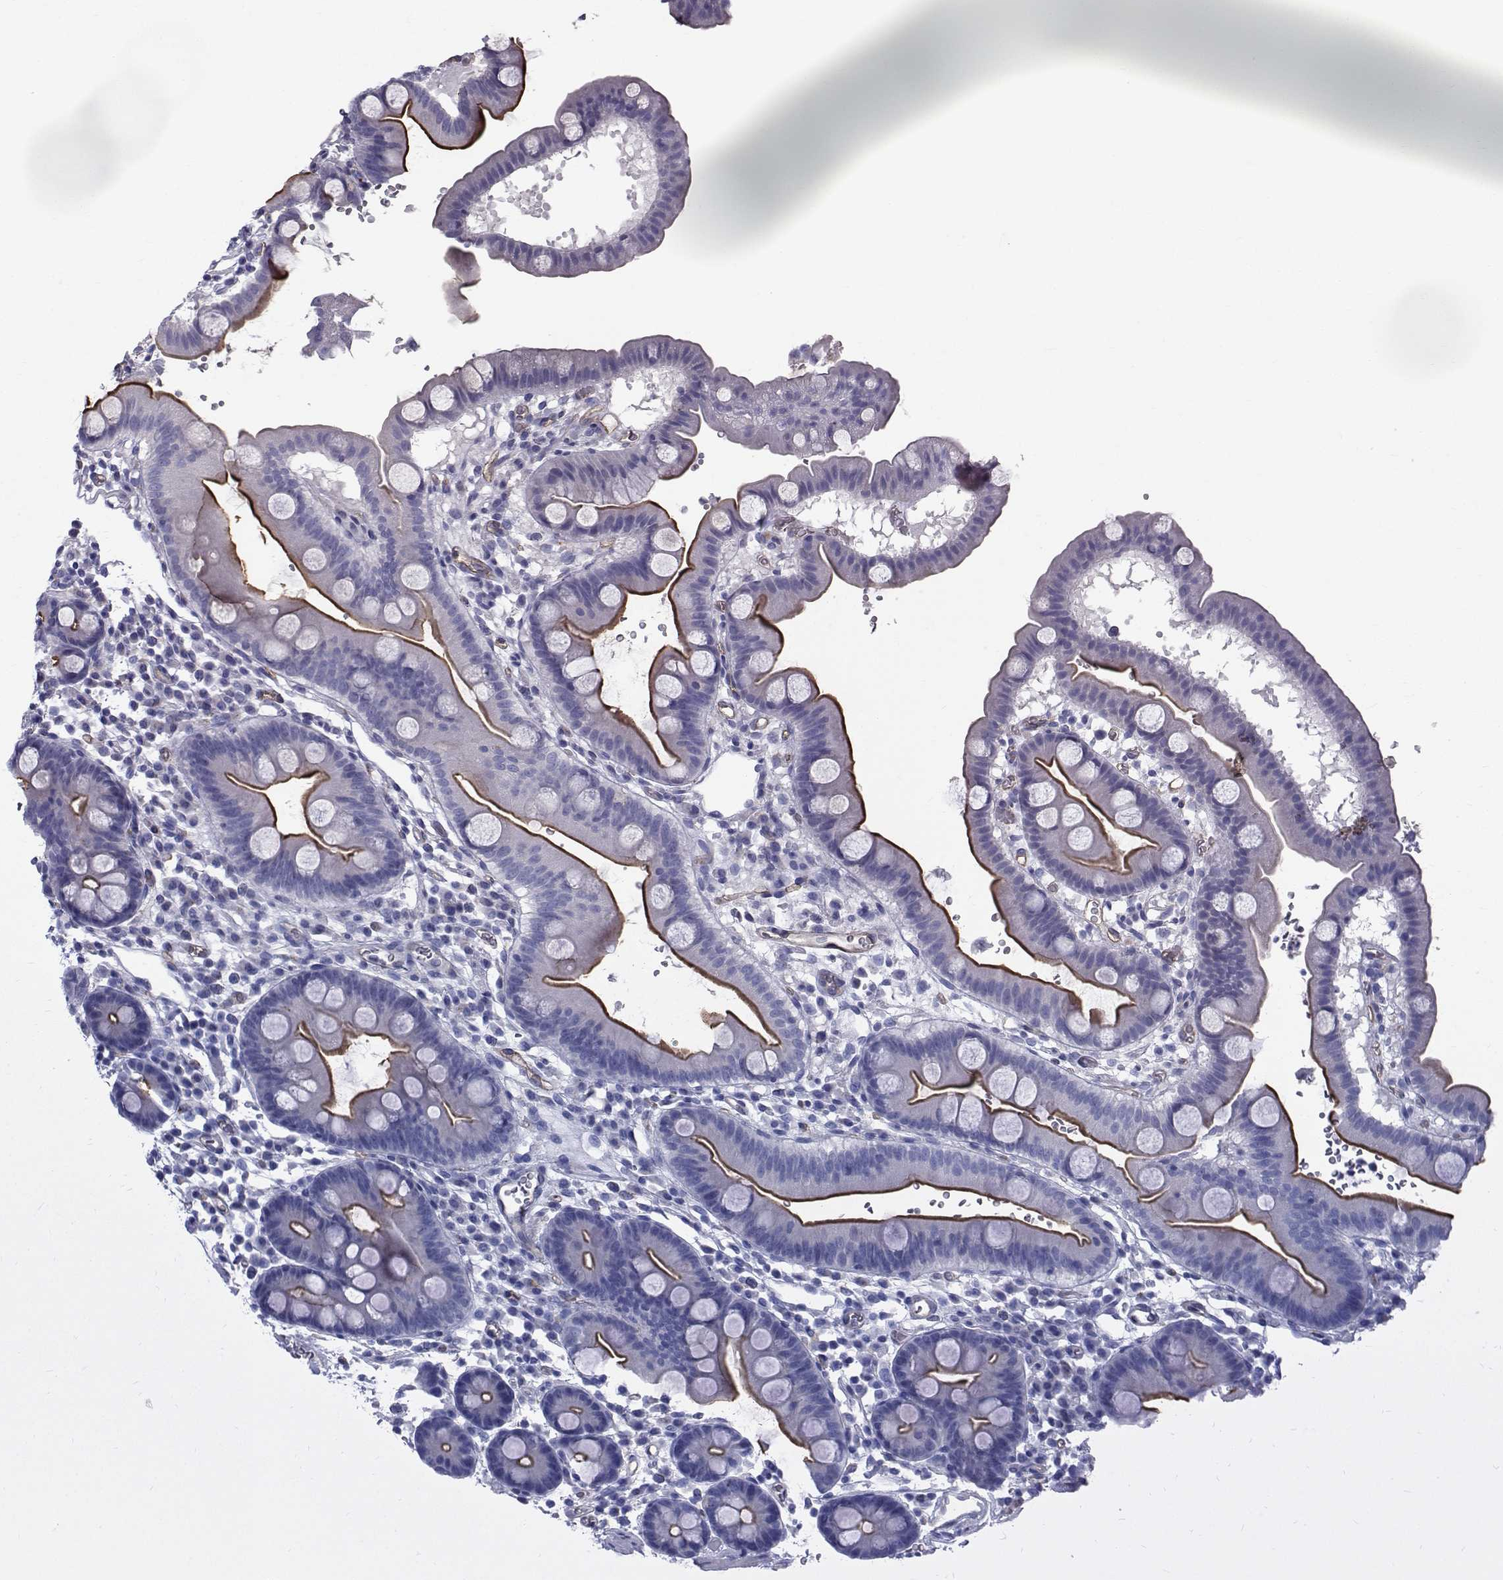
{"staining": {"intensity": "strong", "quantity": ">75%", "location": "cytoplasmic/membranous"}, "tissue": "duodenum", "cell_type": "Glandular cells", "image_type": "normal", "snomed": [{"axis": "morphology", "description": "Normal tissue, NOS"}, {"axis": "topography", "description": "Duodenum"}], "caption": "Protein analysis of normal duodenum demonstrates strong cytoplasmic/membranous positivity in approximately >75% of glandular cells.", "gene": "CALCR", "patient": {"sex": "male", "age": 59}}